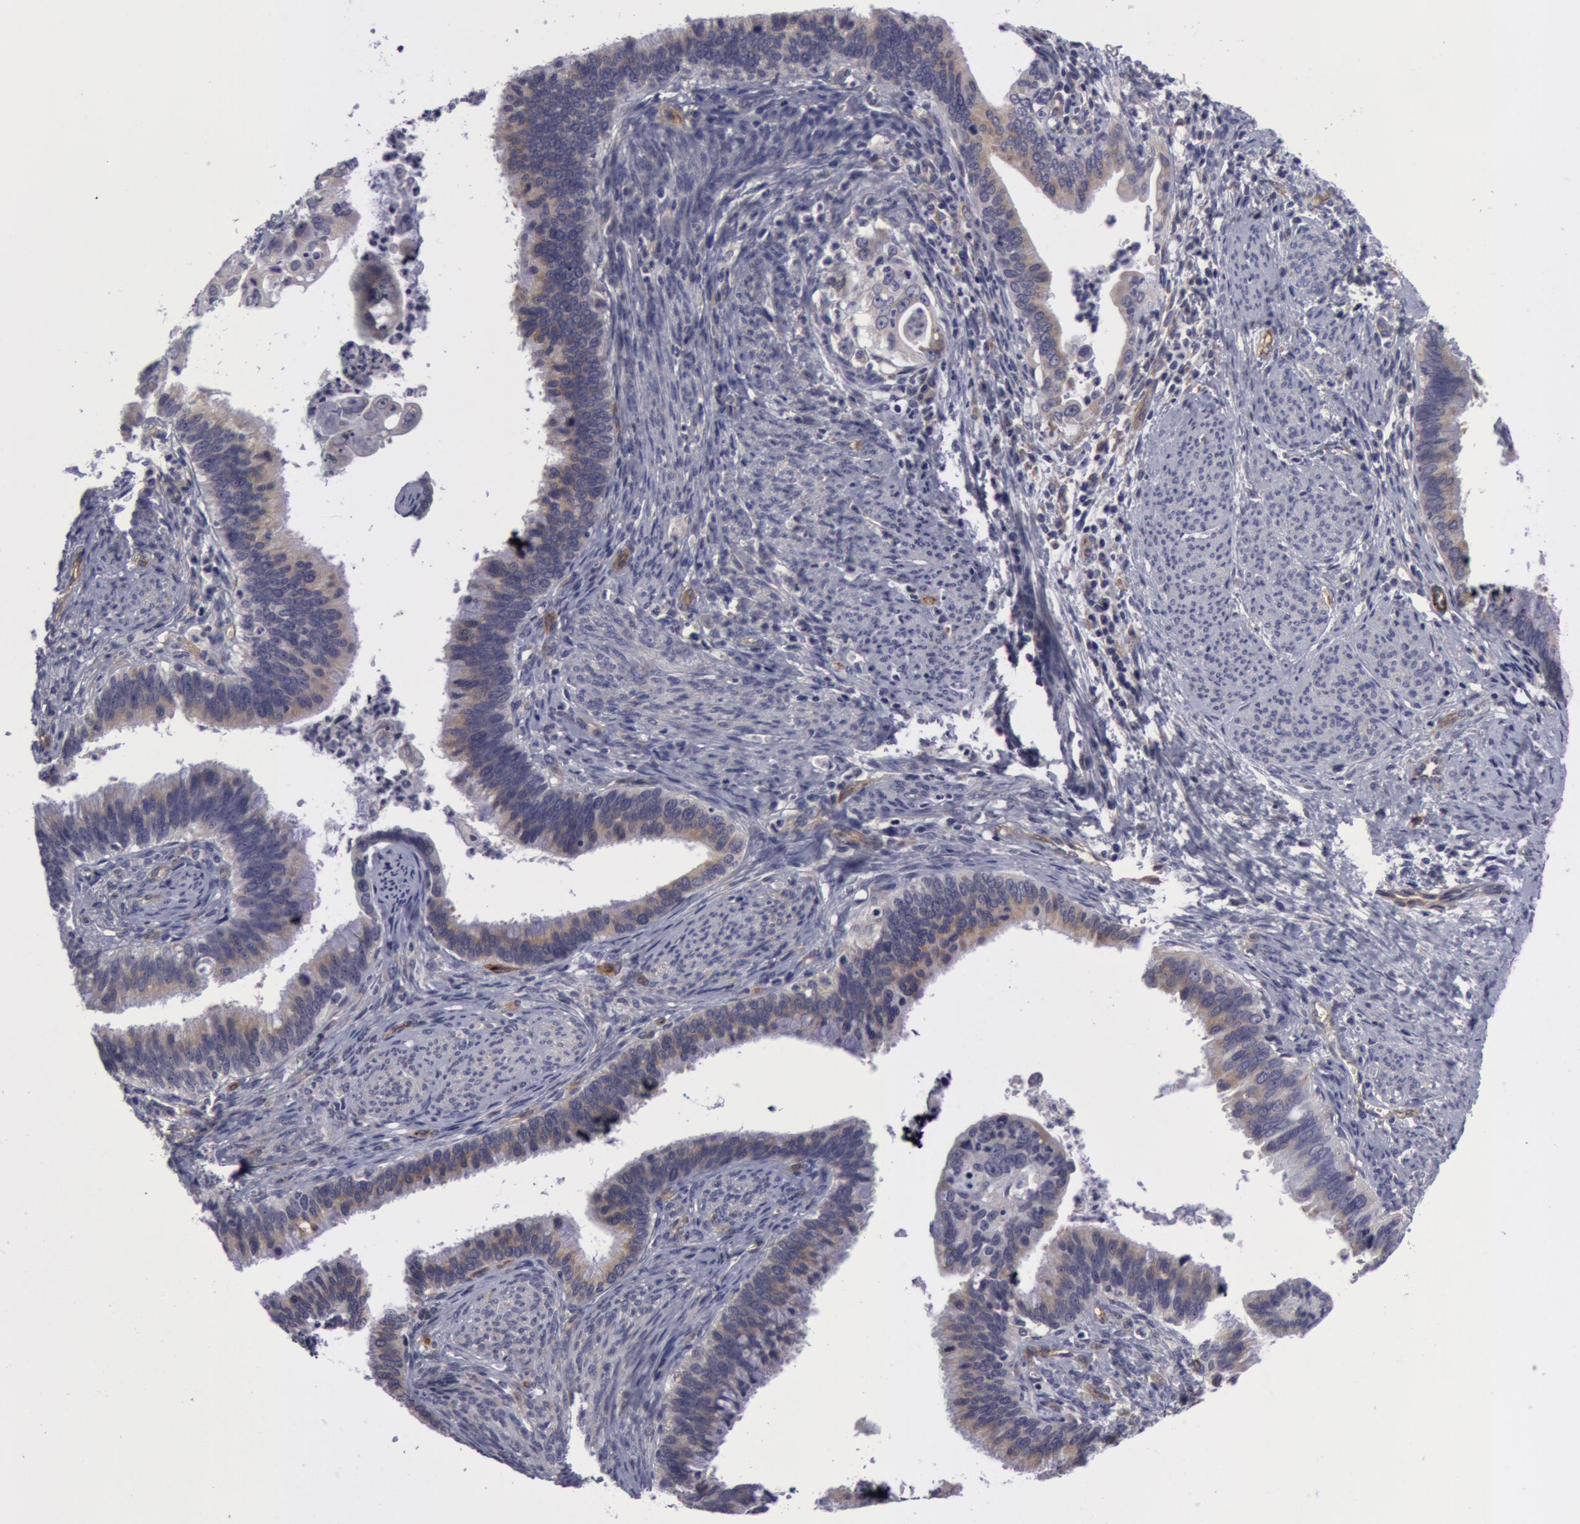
{"staining": {"intensity": "weak", "quantity": "25%-75%", "location": "cytoplasmic/membranous"}, "tissue": "cervical cancer", "cell_type": "Tumor cells", "image_type": "cancer", "snomed": [{"axis": "morphology", "description": "Adenocarcinoma, NOS"}, {"axis": "topography", "description": "Cervix"}], "caption": "A brown stain labels weak cytoplasmic/membranous expression of a protein in cervical cancer tumor cells. Nuclei are stained in blue.", "gene": "IL23A", "patient": {"sex": "female", "age": 47}}